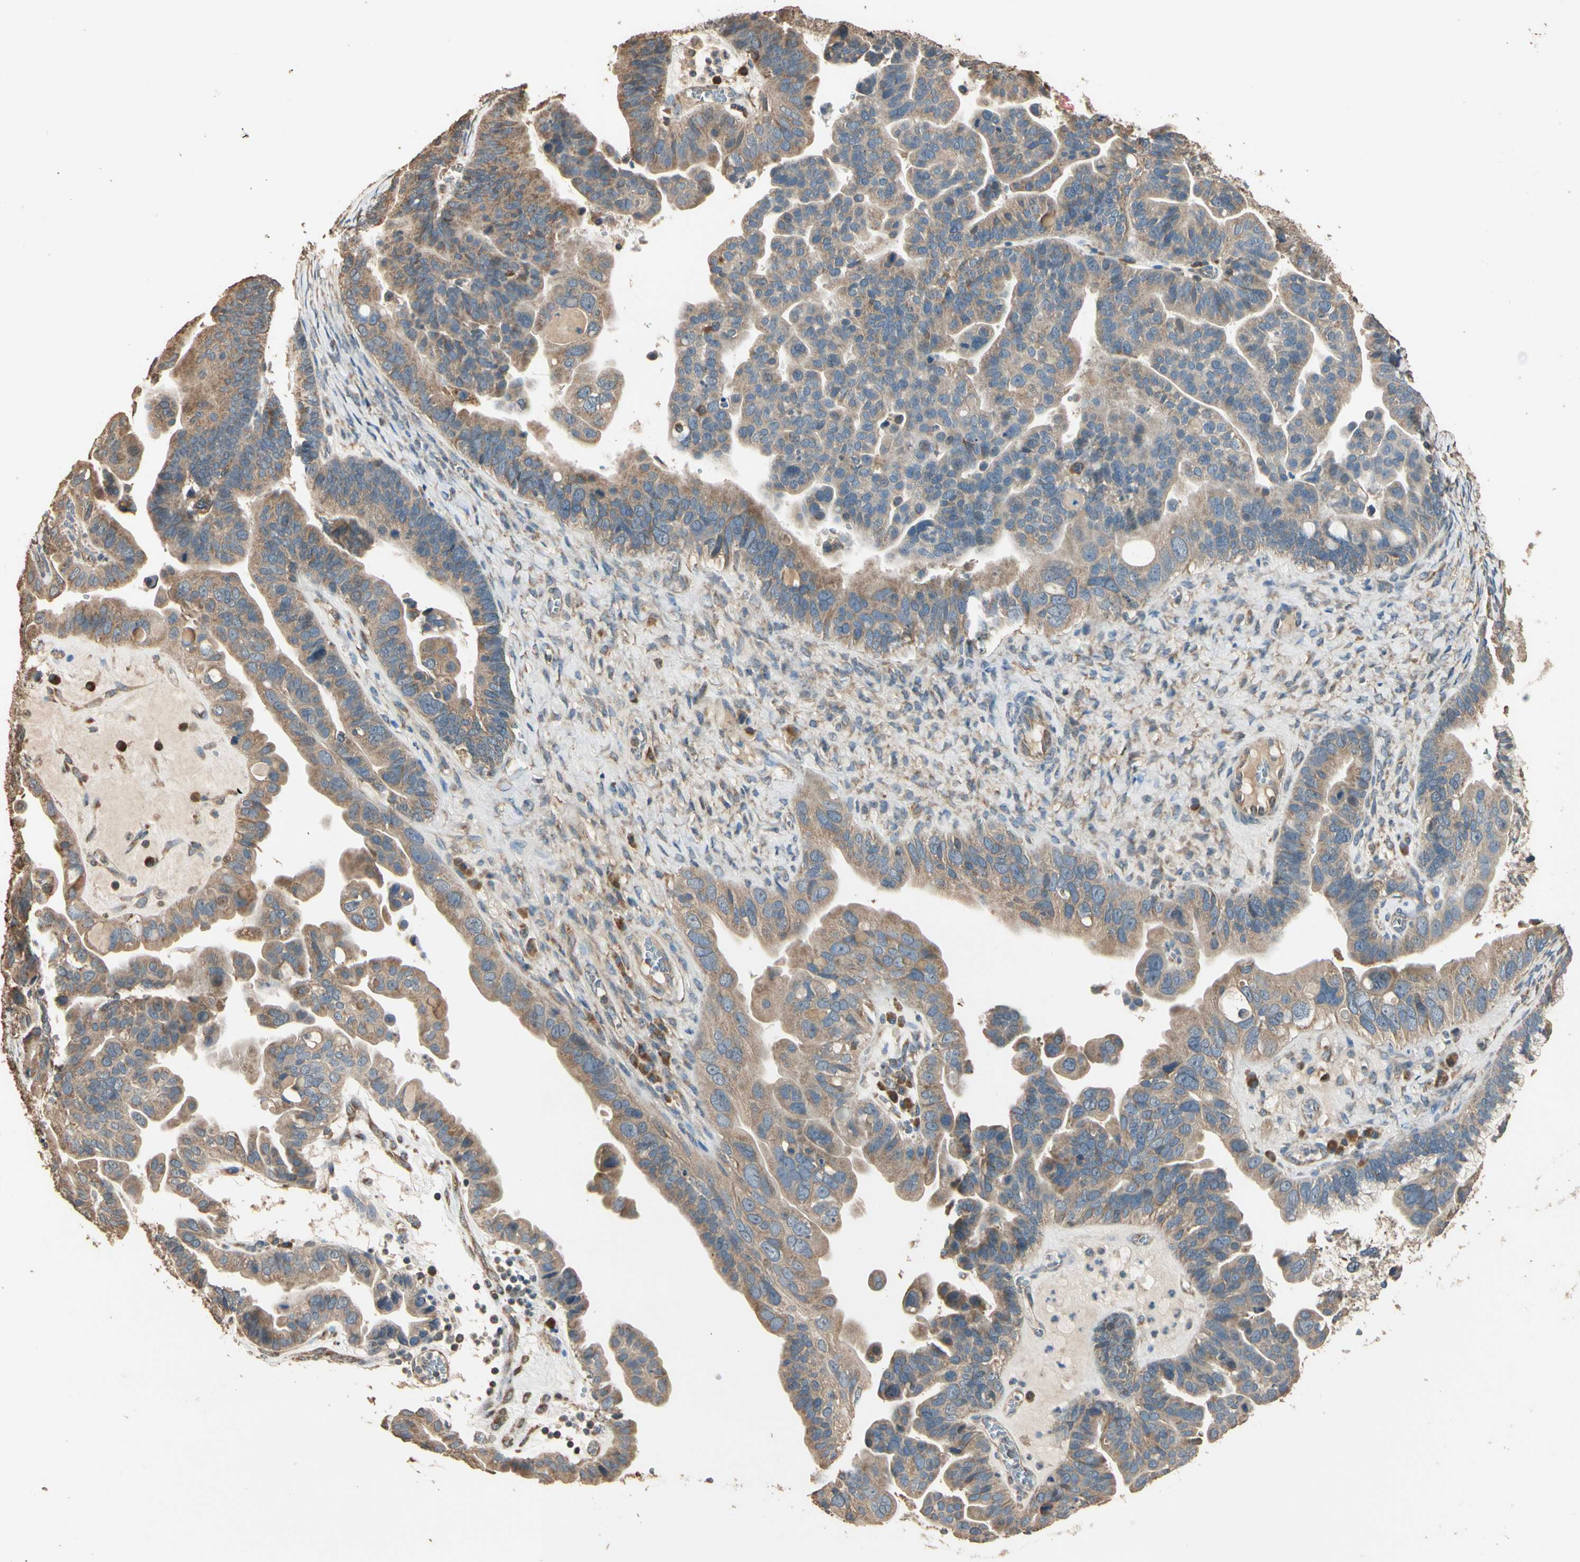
{"staining": {"intensity": "moderate", "quantity": ">75%", "location": "cytoplasmic/membranous"}, "tissue": "ovarian cancer", "cell_type": "Tumor cells", "image_type": "cancer", "snomed": [{"axis": "morphology", "description": "Cystadenocarcinoma, serous, NOS"}, {"axis": "topography", "description": "Ovary"}], "caption": "Immunohistochemical staining of human ovarian cancer (serous cystadenocarcinoma) shows moderate cytoplasmic/membranous protein expression in approximately >75% of tumor cells.", "gene": "STX18", "patient": {"sex": "female", "age": 56}}